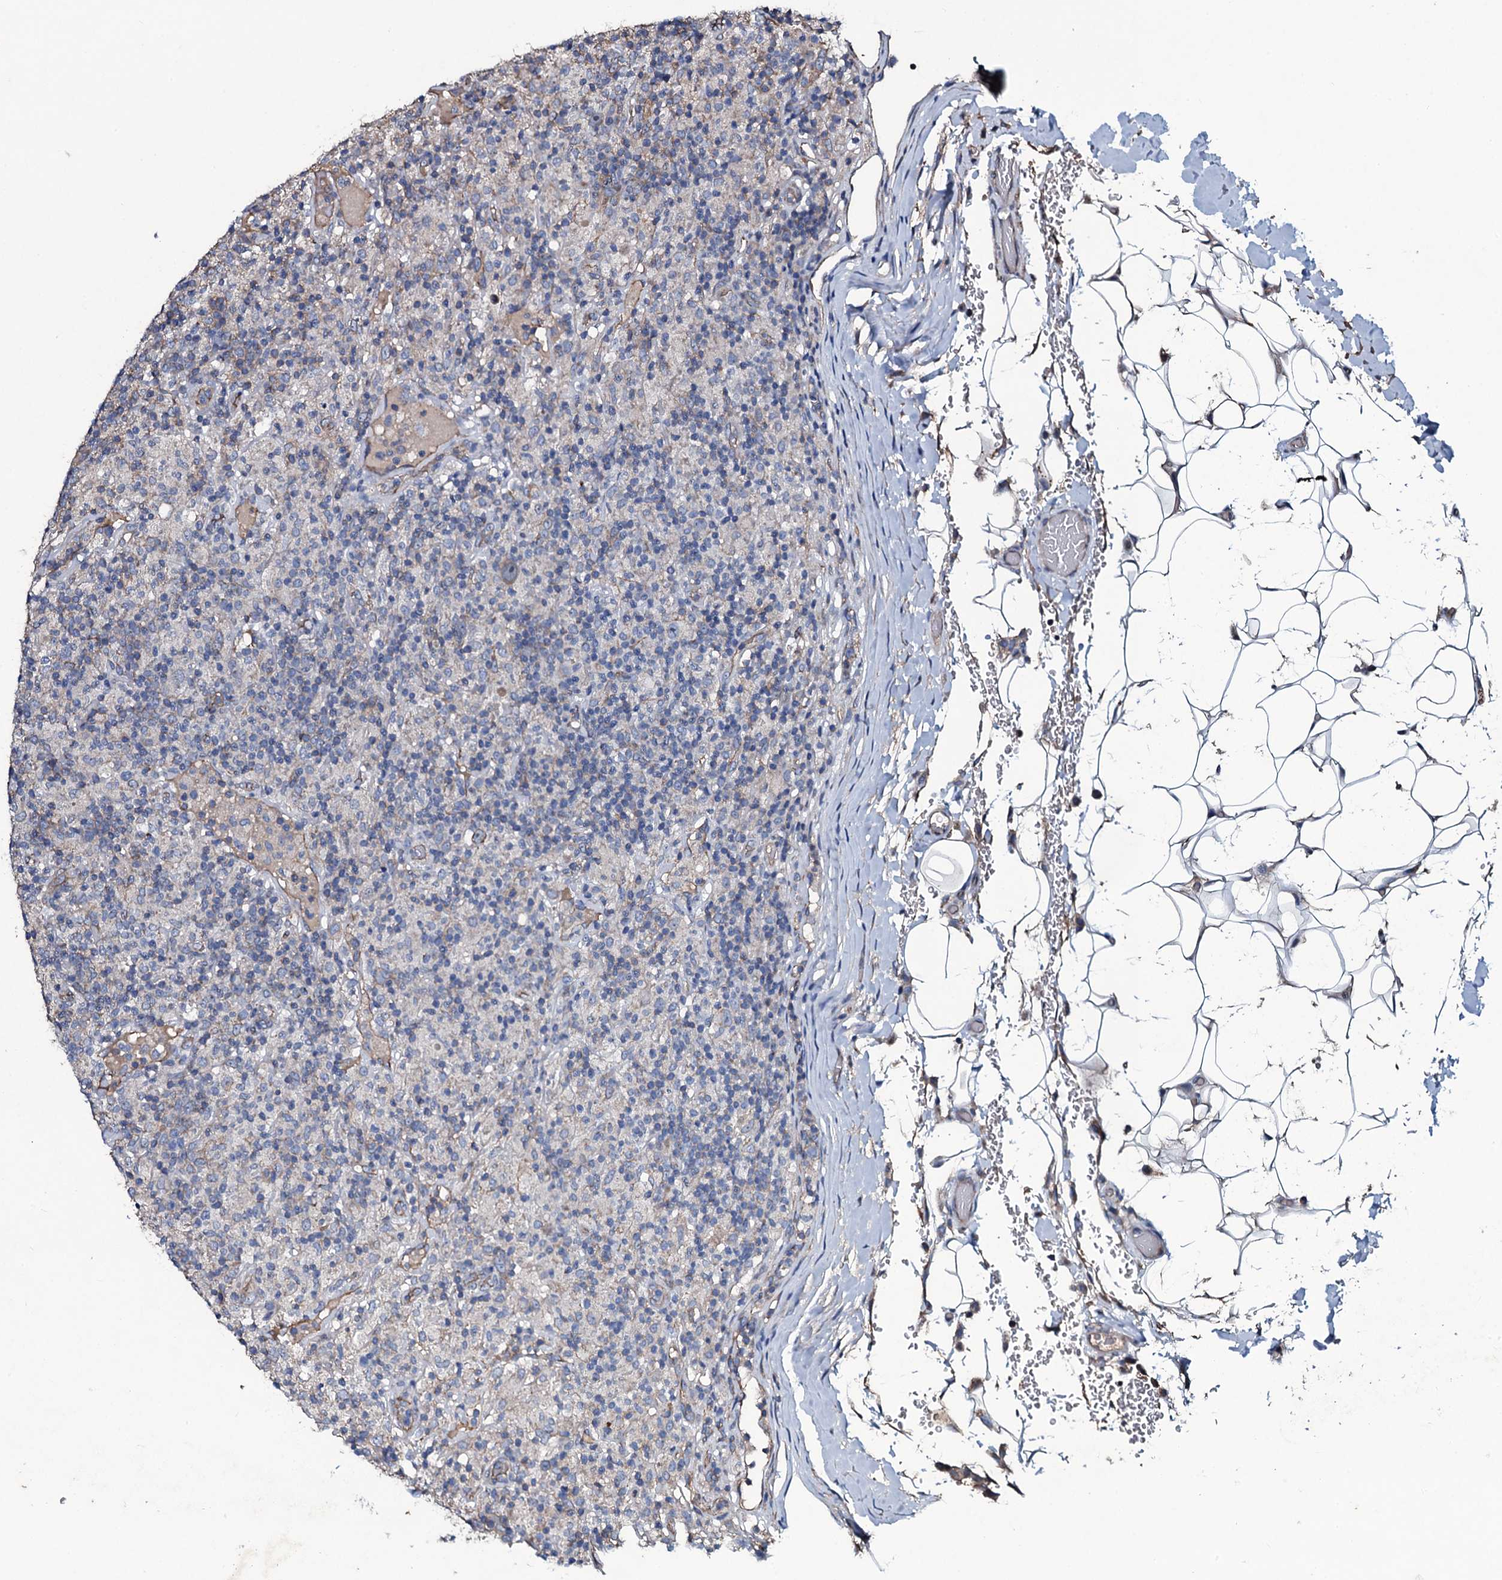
{"staining": {"intensity": "weak", "quantity": "<25%", "location": "cytoplasmic/membranous"}, "tissue": "lymphoma", "cell_type": "Tumor cells", "image_type": "cancer", "snomed": [{"axis": "morphology", "description": "Hodgkin's disease, NOS"}, {"axis": "topography", "description": "Lymph node"}], "caption": "Immunohistochemical staining of lymphoma exhibits no significant expression in tumor cells.", "gene": "DMAC2", "patient": {"sex": "male", "age": 70}}